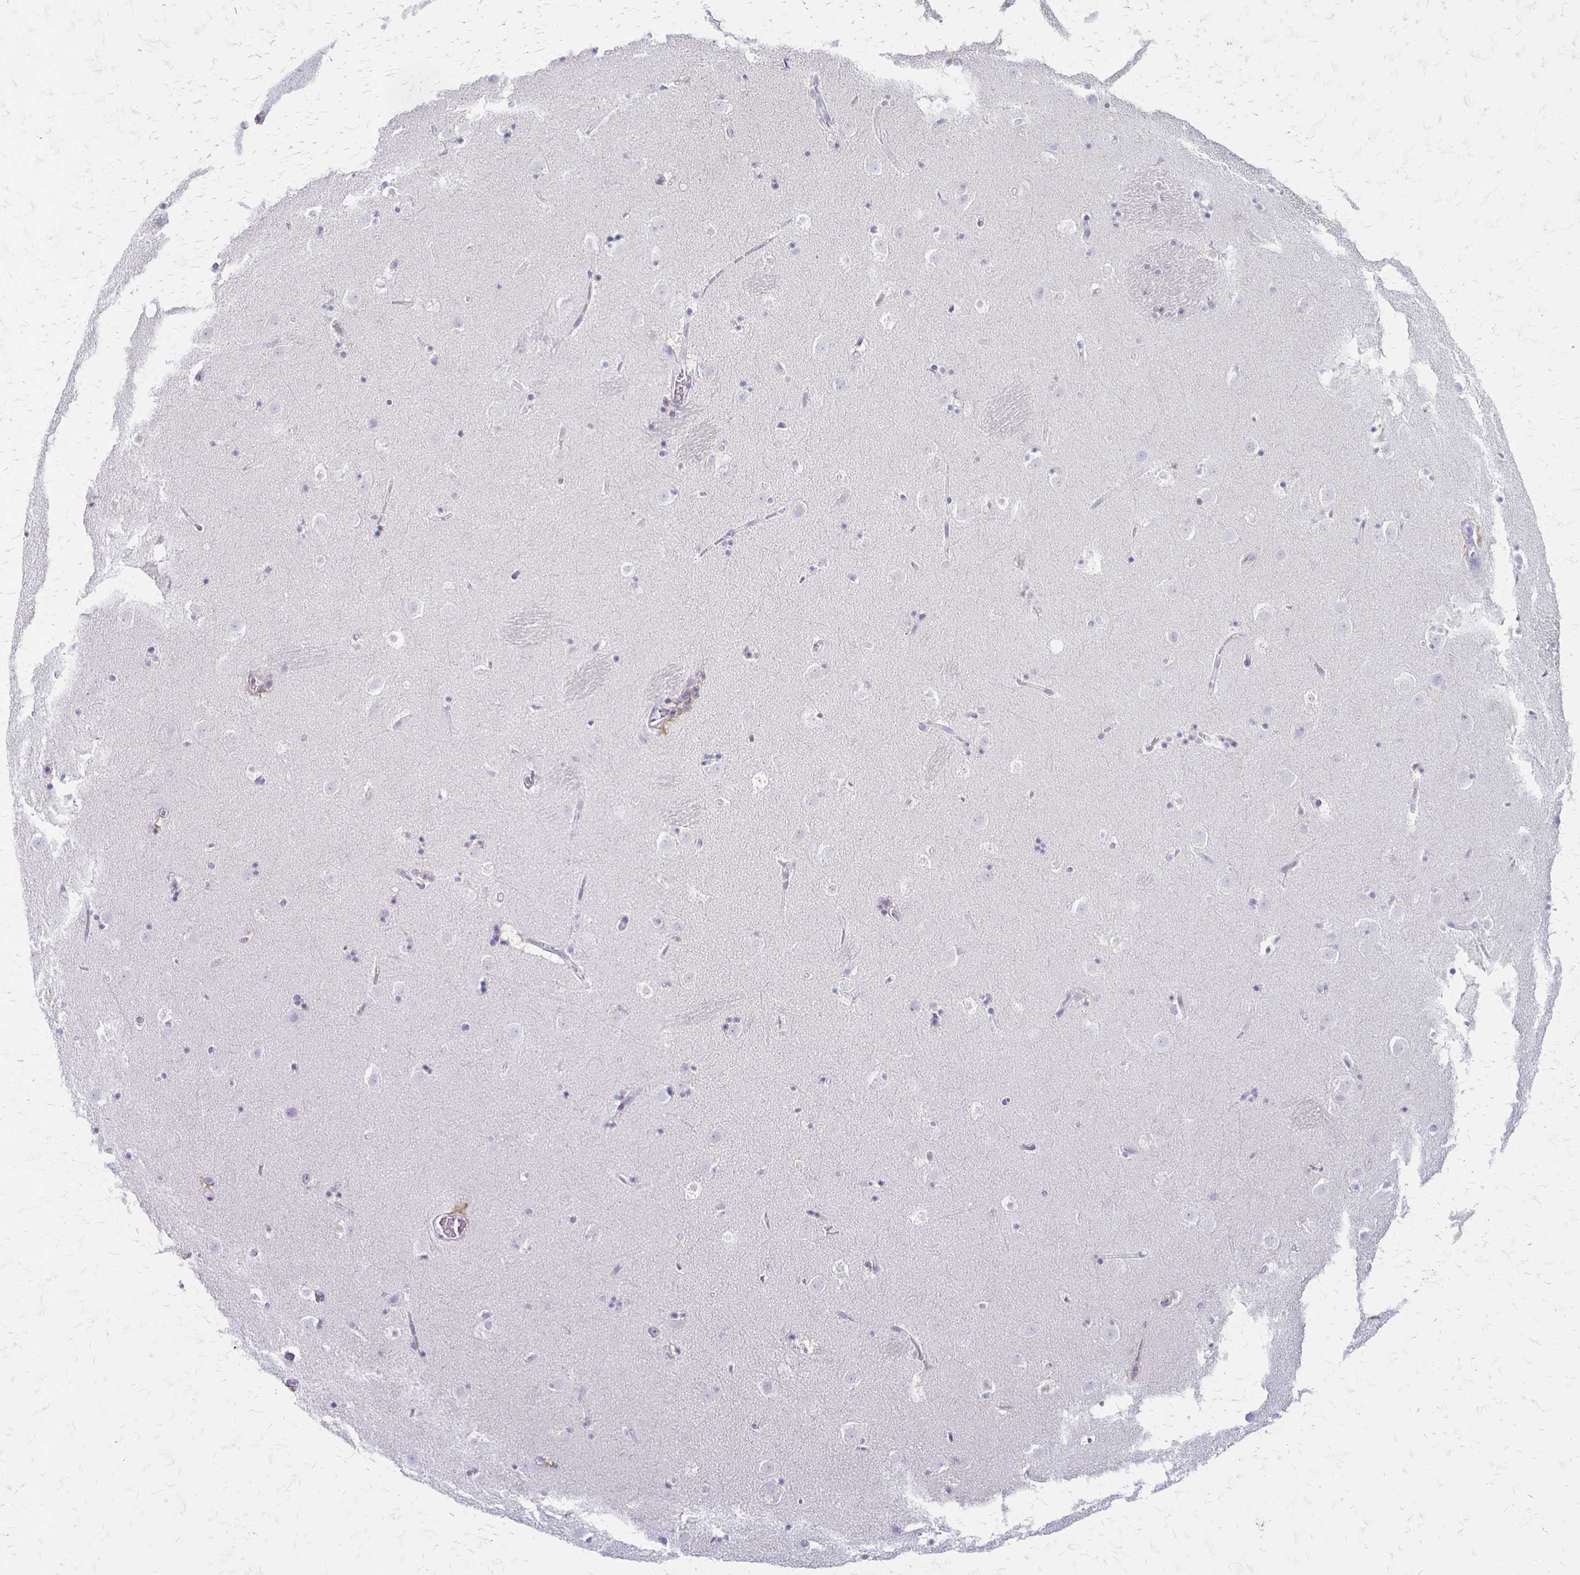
{"staining": {"intensity": "negative", "quantity": "none", "location": "none"}, "tissue": "caudate", "cell_type": "Glial cells", "image_type": "normal", "snomed": [{"axis": "morphology", "description": "Normal tissue, NOS"}, {"axis": "topography", "description": "Lateral ventricle wall"}], "caption": "Glial cells show no significant expression in normal caudate. (DAB IHC visualized using brightfield microscopy, high magnification).", "gene": "ACP5", "patient": {"sex": "male", "age": 37}}